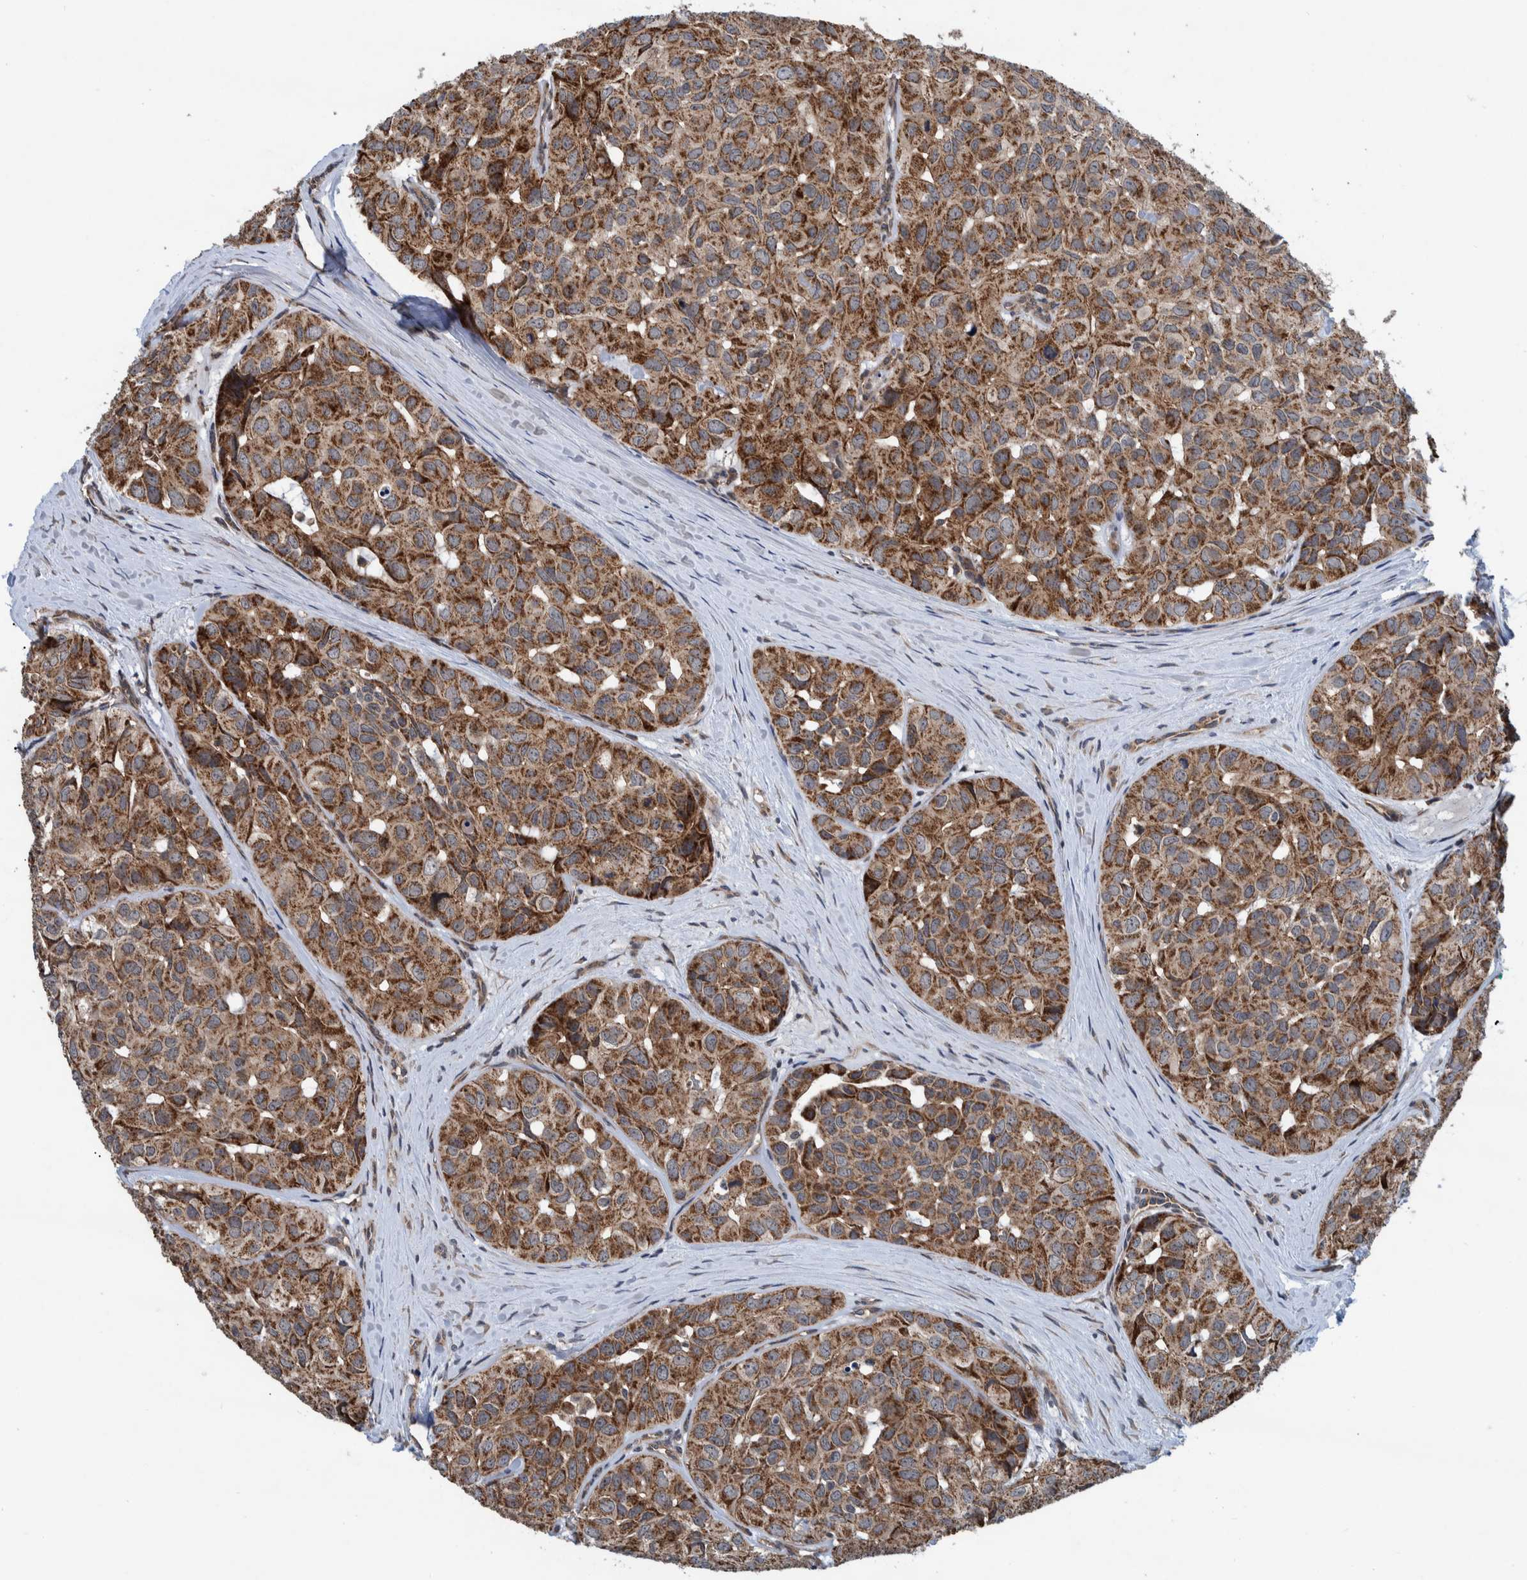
{"staining": {"intensity": "moderate", "quantity": ">75%", "location": "cytoplasmic/membranous"}, "tissue": "head and neck cancer", "cell_type": "Tumor cells", "image_type": "cancer", "snomed": [{"axis": "morphology", "description": "Adenocarcinoma, NOS"}, {"axis": "topography", "description": "Salivary gland, NOS"}, {"axis": "topography", "description": "Head-Neck"}], "caption": "This photomicrograph displays head and neck cancer stained with IHC to label a protein in brown. The cytoplasmic/membranous of tumor cells show moderate positivity for the protein. Nuclei are counter-stained blue.", "gene": "MRPS7", "patient": {"sex": "female", "age": 76}}